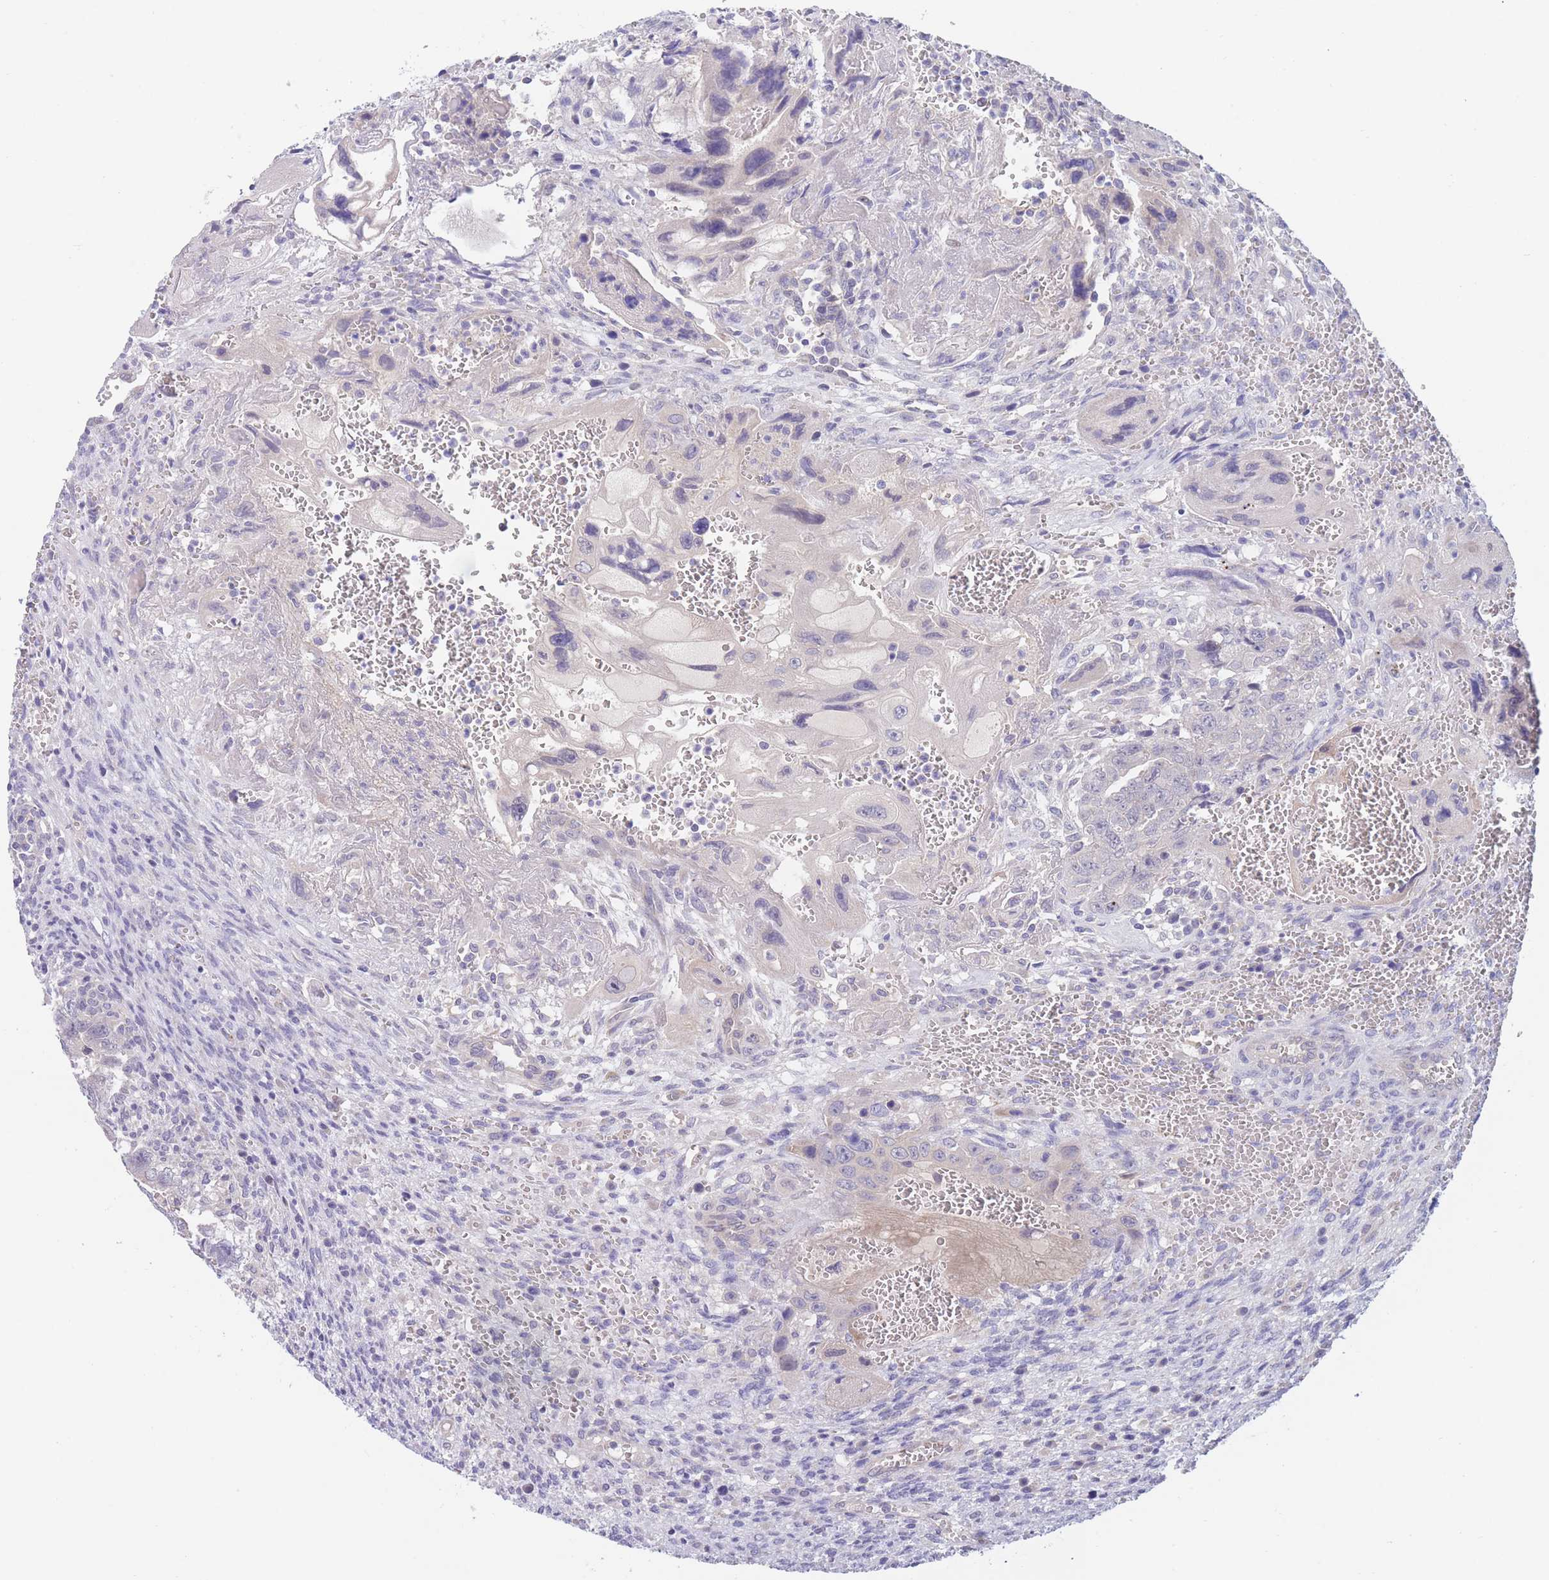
{"staining": {"intensity": "negative", "quantity": "none", "location": "none"}, "tissue": "testis cancer", "cell_type": "Tumor cells", "image_type": "cancer", "snomed": [{"axis": "morphology", "description": "Carcinoma, Embryonal, NOS"}, {"axis": "topography", "description": "Testis"}], "caption": "A high-resolution photomicrograph shows IHC staining of testis cancer, which reveals no significant expression in tumor cells.", "gene": "ZNF281", "patient": {"sex": "male", "age": 28}}